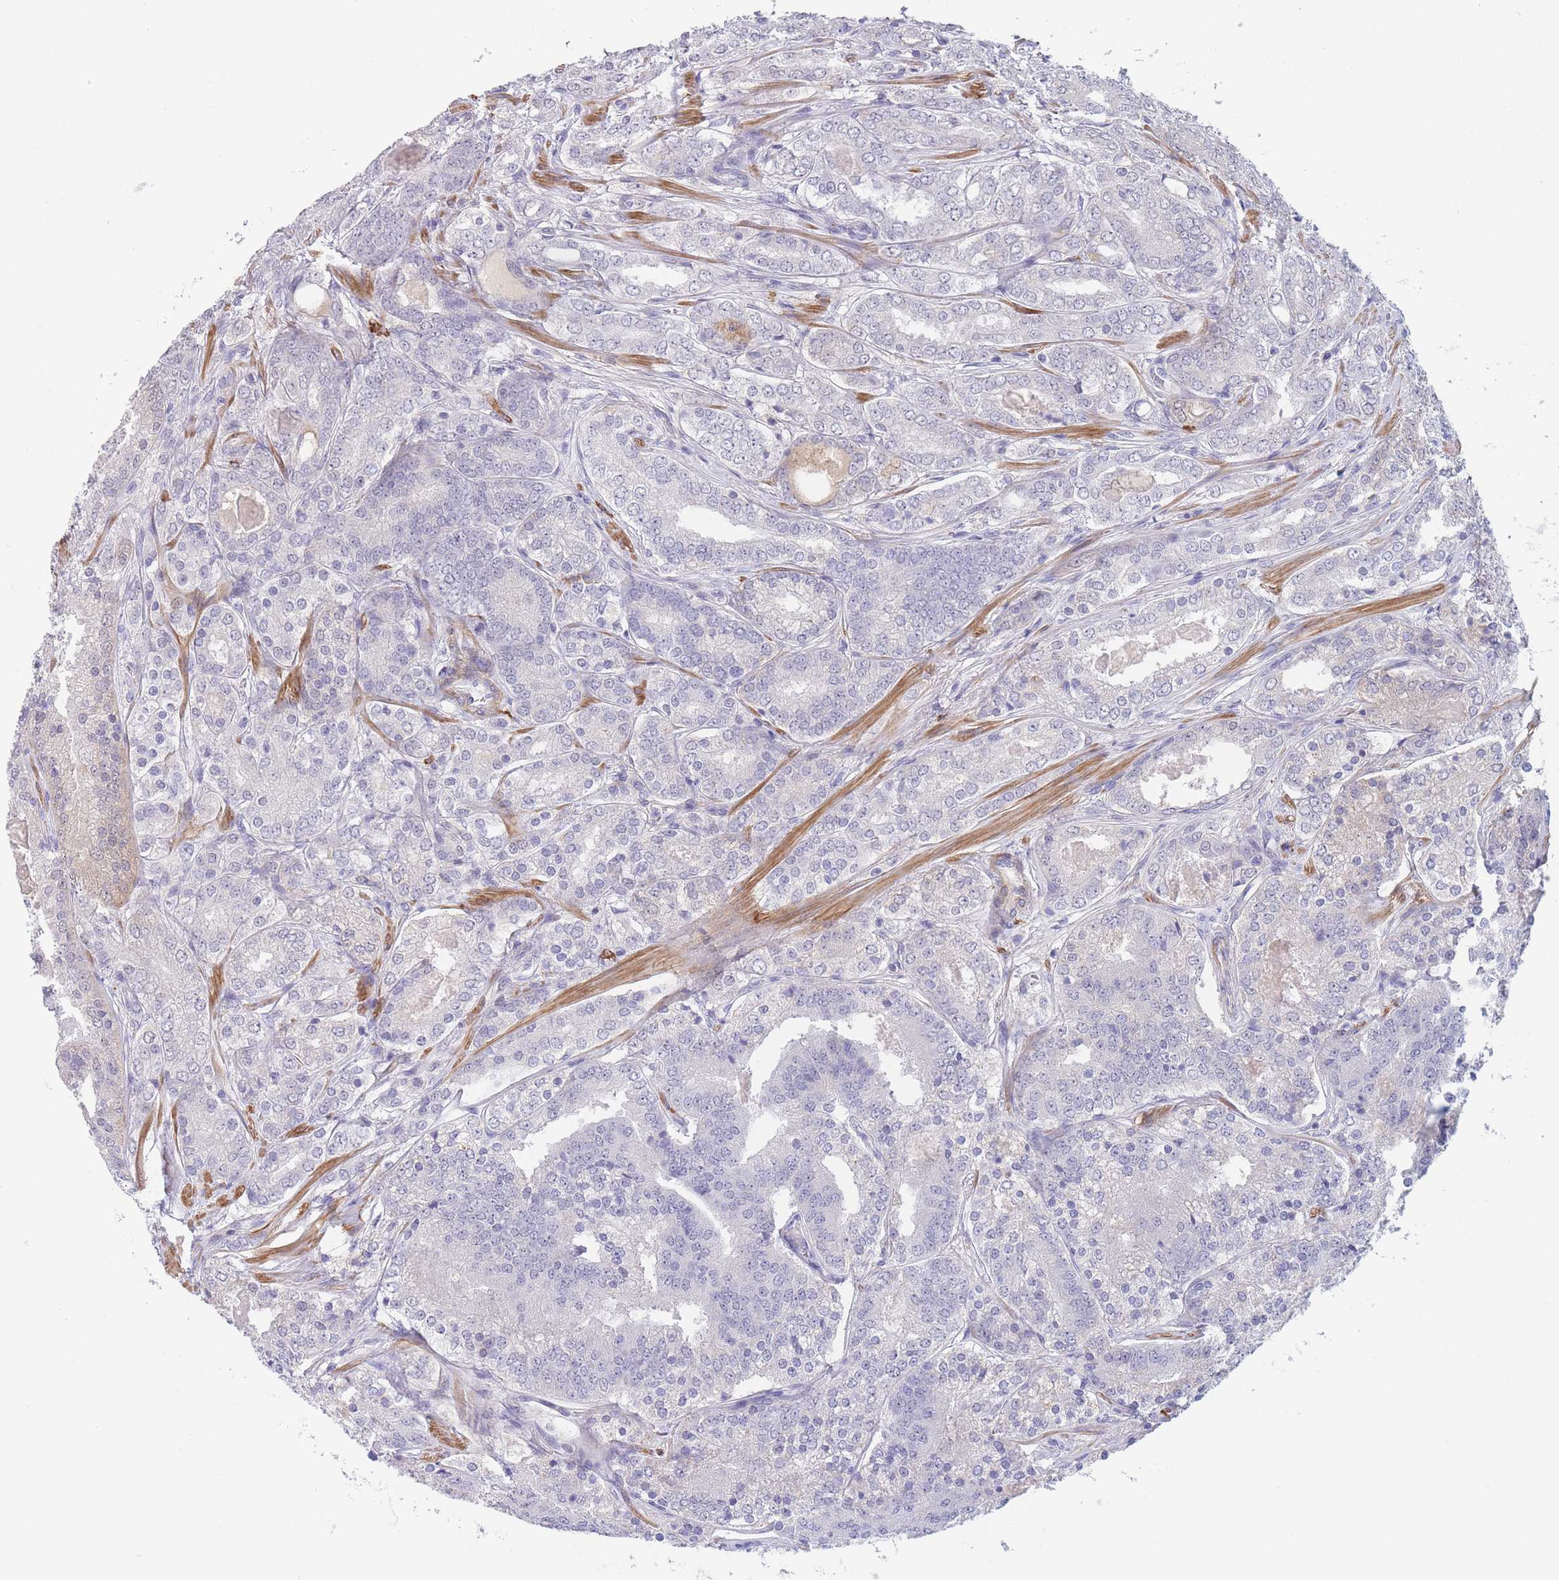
{"staining": {"intensity": "negative", "quantity": "none", "location": "none"}, "tissue": "prostate cancer", "cell_type": "Tumor cells", "image_type": "cancer", "snomed": [{"axis": "morphology", "description": "Adenocarcinoma, High grade"}, {"axis": "topography", "description": "Prostate"}], "caption": "Photomicrograph shows no protein expression in tumor cells of prostate cancer tissue.", "gene": "ASAP3", "patient": {"sex": "male", "age": 63}}